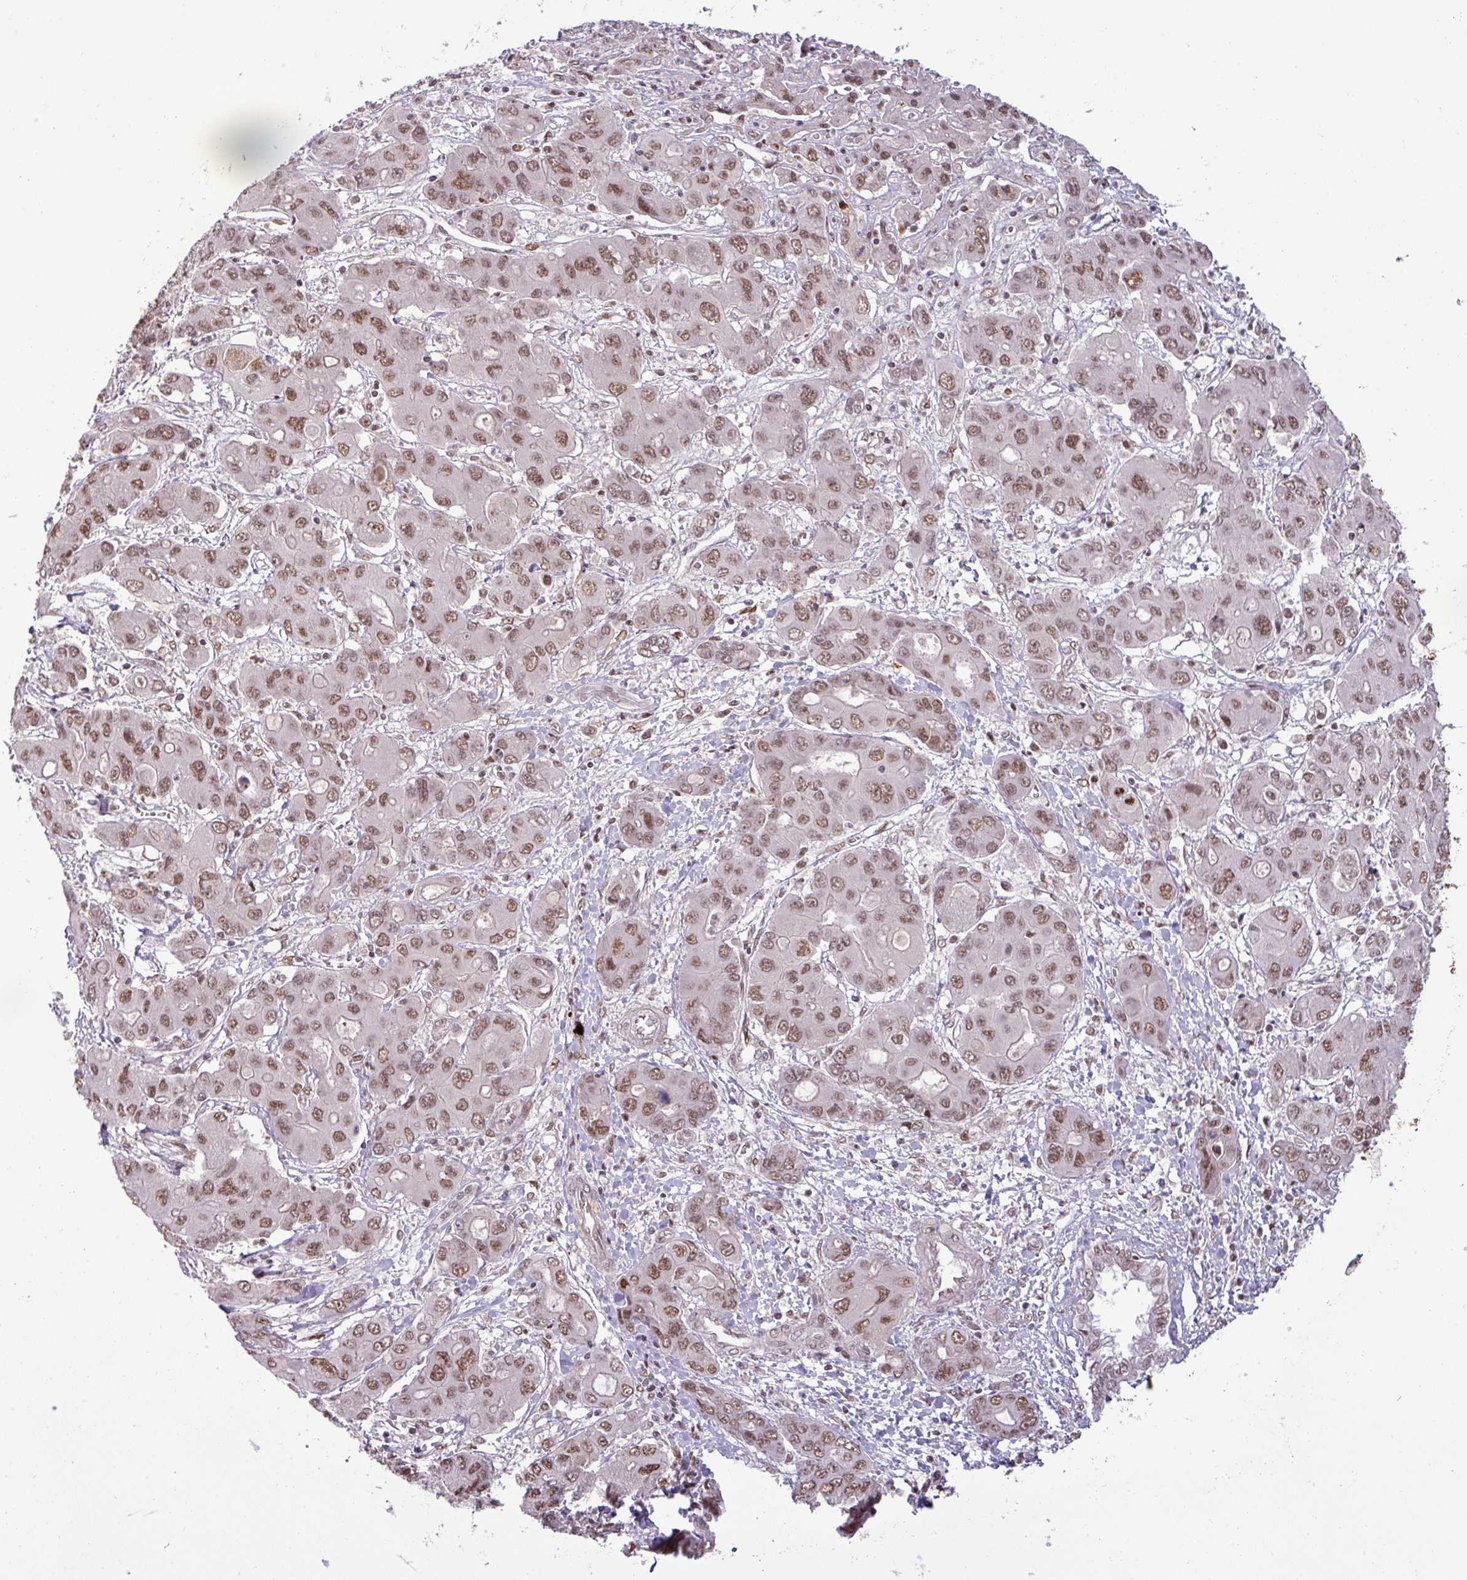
{"staining": {"intensity": "moderate", "quantity": ">75%", "location": "nuclear"}, "tissue": "liver cancer", "cell_type": "Tumor cells", "image_type": "cancer", "snomed": [{"axis": "morphology", "description": "Cholangiocarcinoma"}, {"axis": "topography", "description": "Liver"}], "caption": "This histopathology image reveals immunohistochemistry (IHC) staining of human liver cancer, with medium moderate nuclear expression in approximately >75% of tumor cells.", "gene": "PTPN20", "patient": {"sex": "male", "age": 67}}